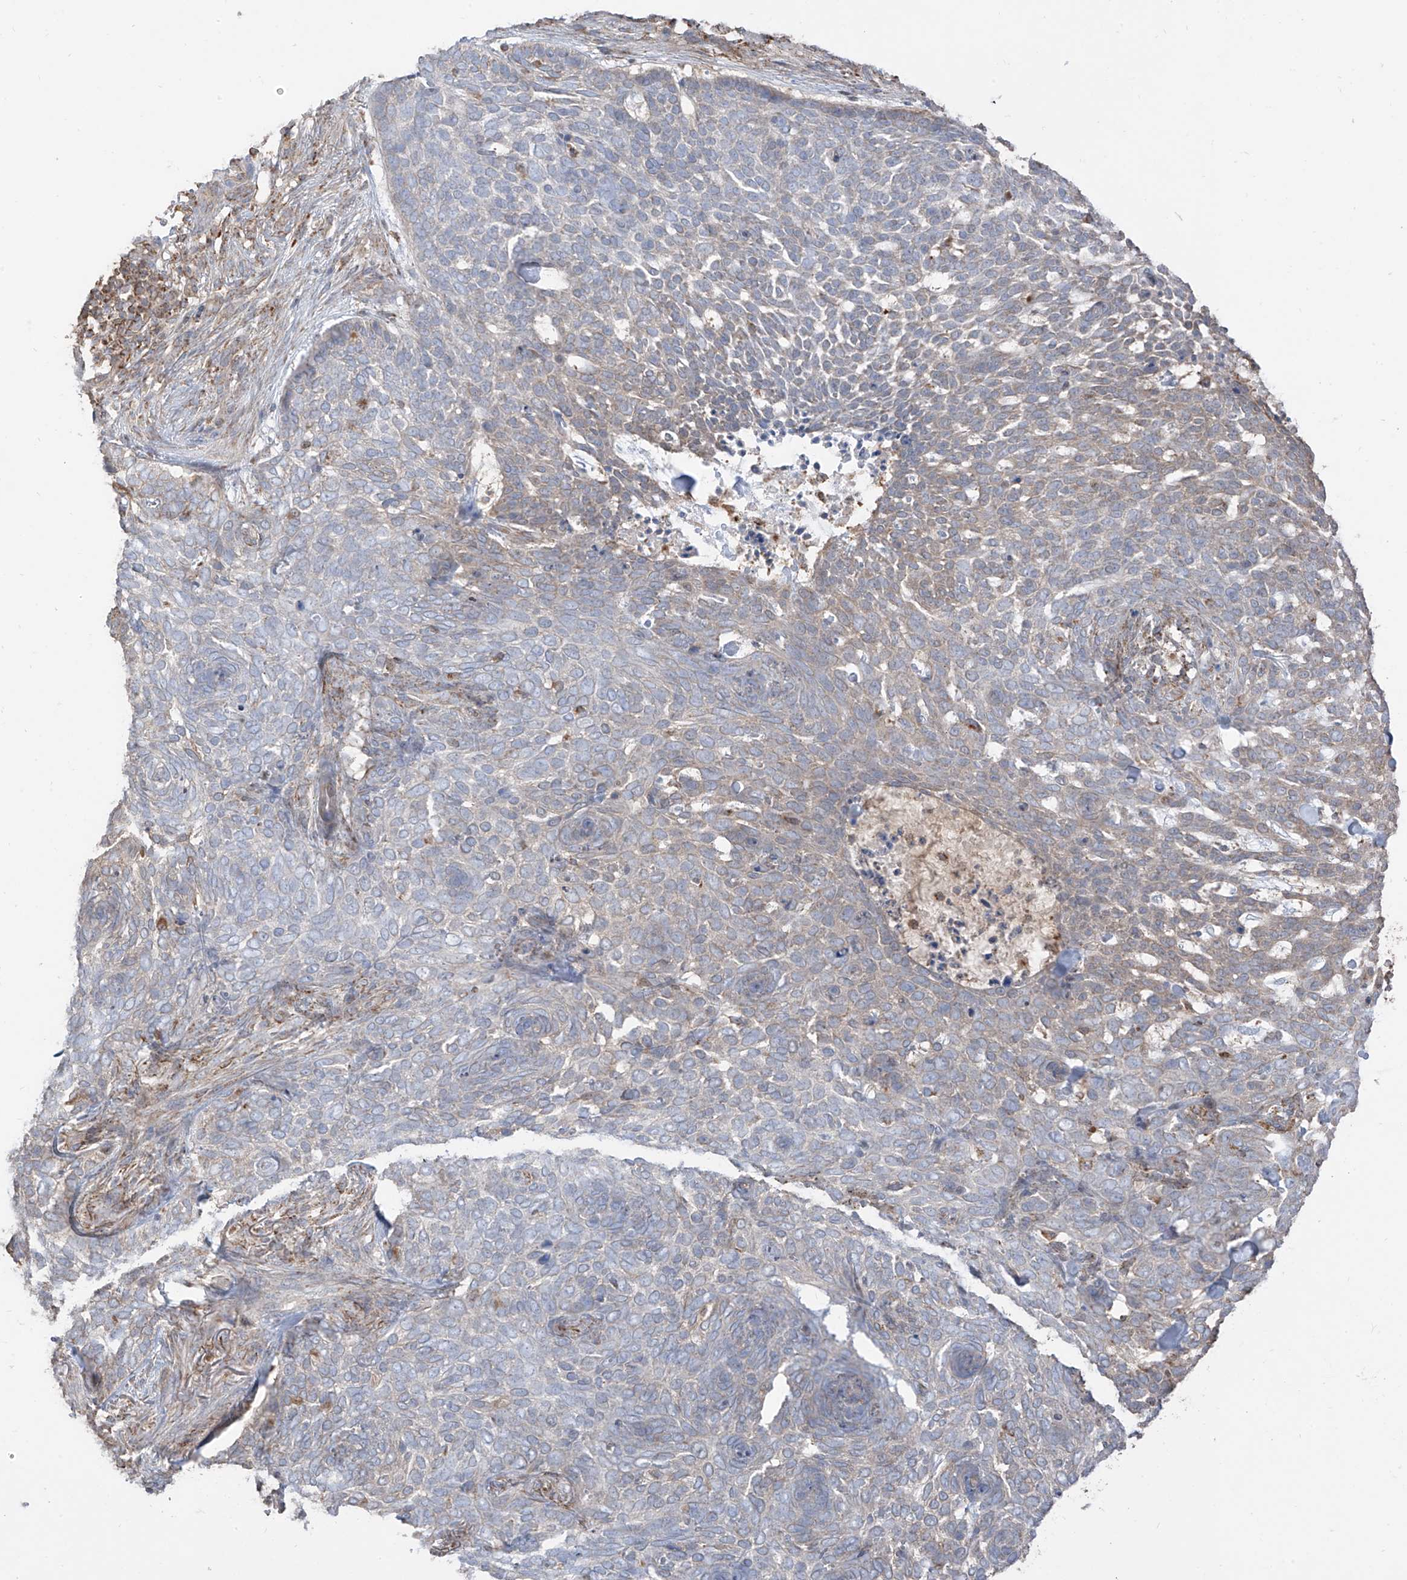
{"staining": {"intensity": "weak", "quantity": "<25%", "location": "cytoplasmic/membranous"}, "tissue": "skin cancer", "cell_type": "Tumor cells", "image_type": "cancer", "snomed": [{"axis": "morphology", "description": "Basal cell carcinoma"}, {"axis": "topography", "description": "Skin"}], "caption": "IHC photomicrograph of human skin cancer stained for a protein (brown), which shows no staining in tumor cells.", "gene": "ETHE1", "patient": {"sex": "female", "age": 64}}